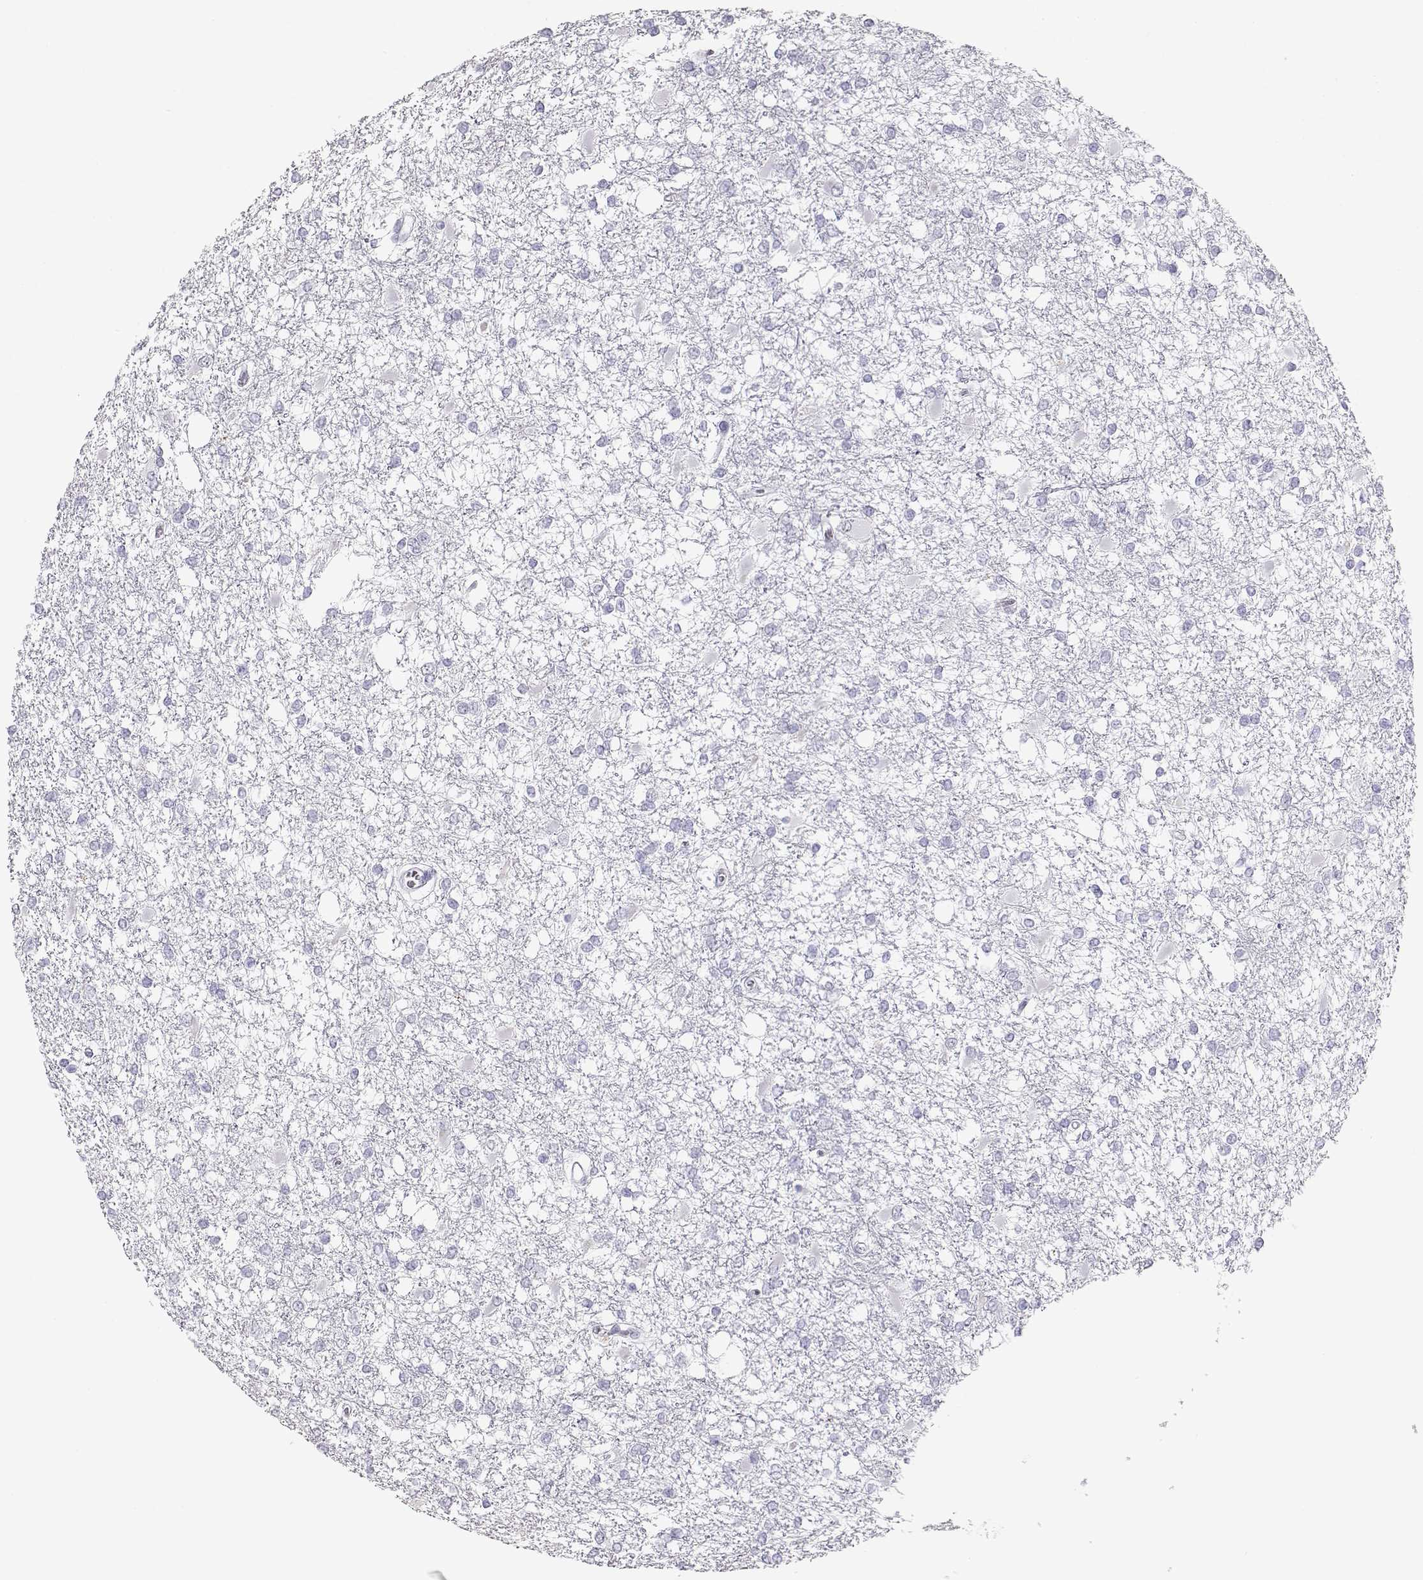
{"staining": {"intensity": "negative", "quantity": "none", "location": "none"}, "tissue": "glioma", "cell_type": "Tumor cells", "image_type": "cancer", "snomed": [{"axis": "morphology", "description": "Glioma, malignant, High grade"}, {"axis": "topography", "description": "Cerebral cortex"}], "caption": "IHC micrograph of neoplastic tissue: glioma stained with DAB reveals no significant protein positivity in tumor cells.", "gene": "TKTL1", "patient": {"sex": "male", "age": 79}}